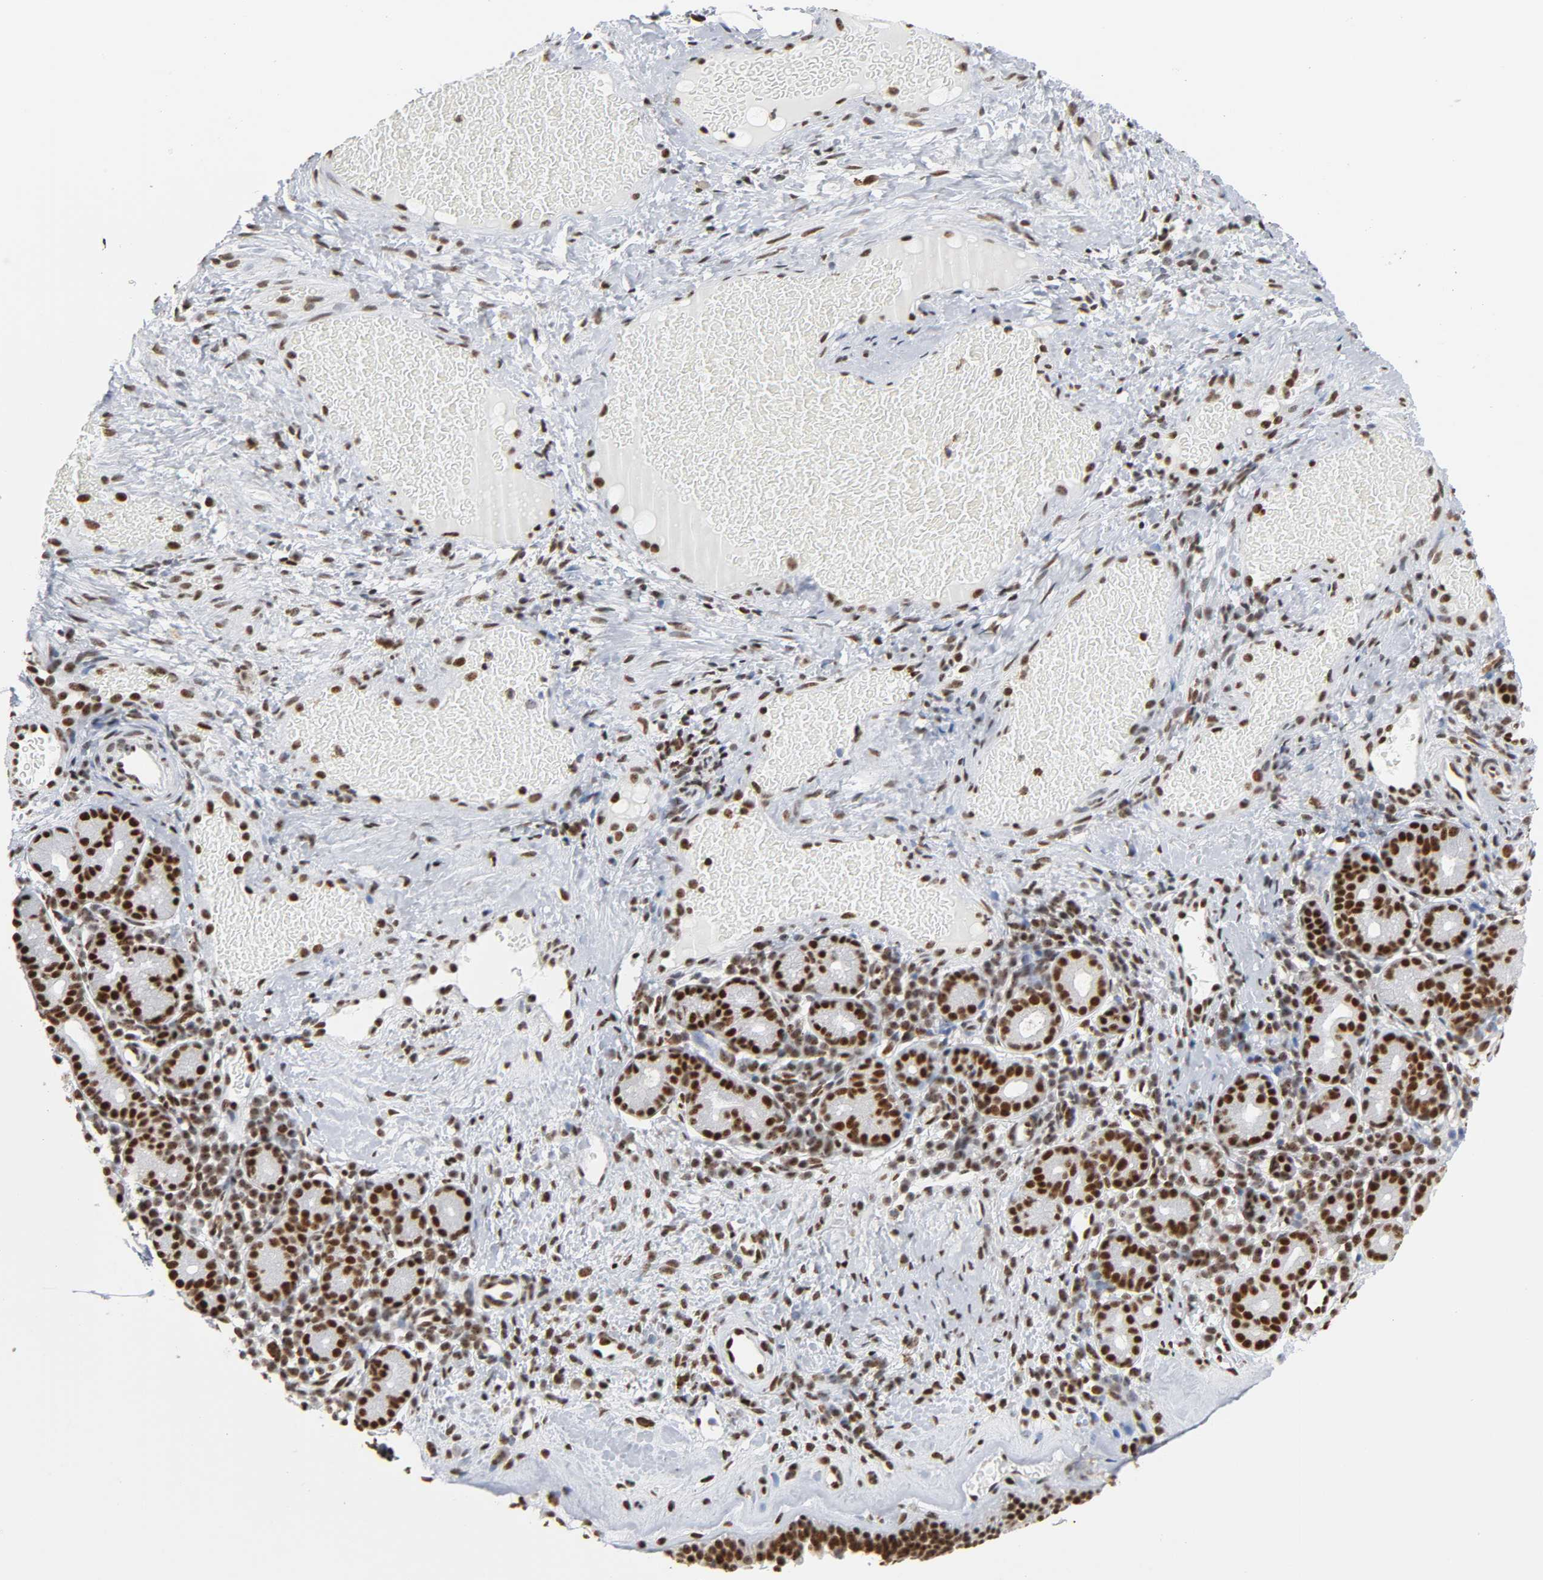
{"staining": {"intensity": "strong", "quantity": ">75%", "location": "nuclear"}, "tissue": "nasopharynx", "cell_type": "Respiratory epithelial cells", "image_type": "normal", "snomed": [{"axis": "morphology", "description": "Normal tissue, NOS"}, {"axis": "morphology", "description": "Inflammation, NOS"}, {"axis": "topography", "description": "Nasopharynx"}], "caption": "Protein expression by immunohistochemistry shows strong nuclear positivity in about >75% of respiratory epithelial cells in benign nasopharynx. (Brightfield microscopy of DAB IHC at high magnification).", "gene": "SUMO1", "patient": {"sex": "female", "age": 55}}